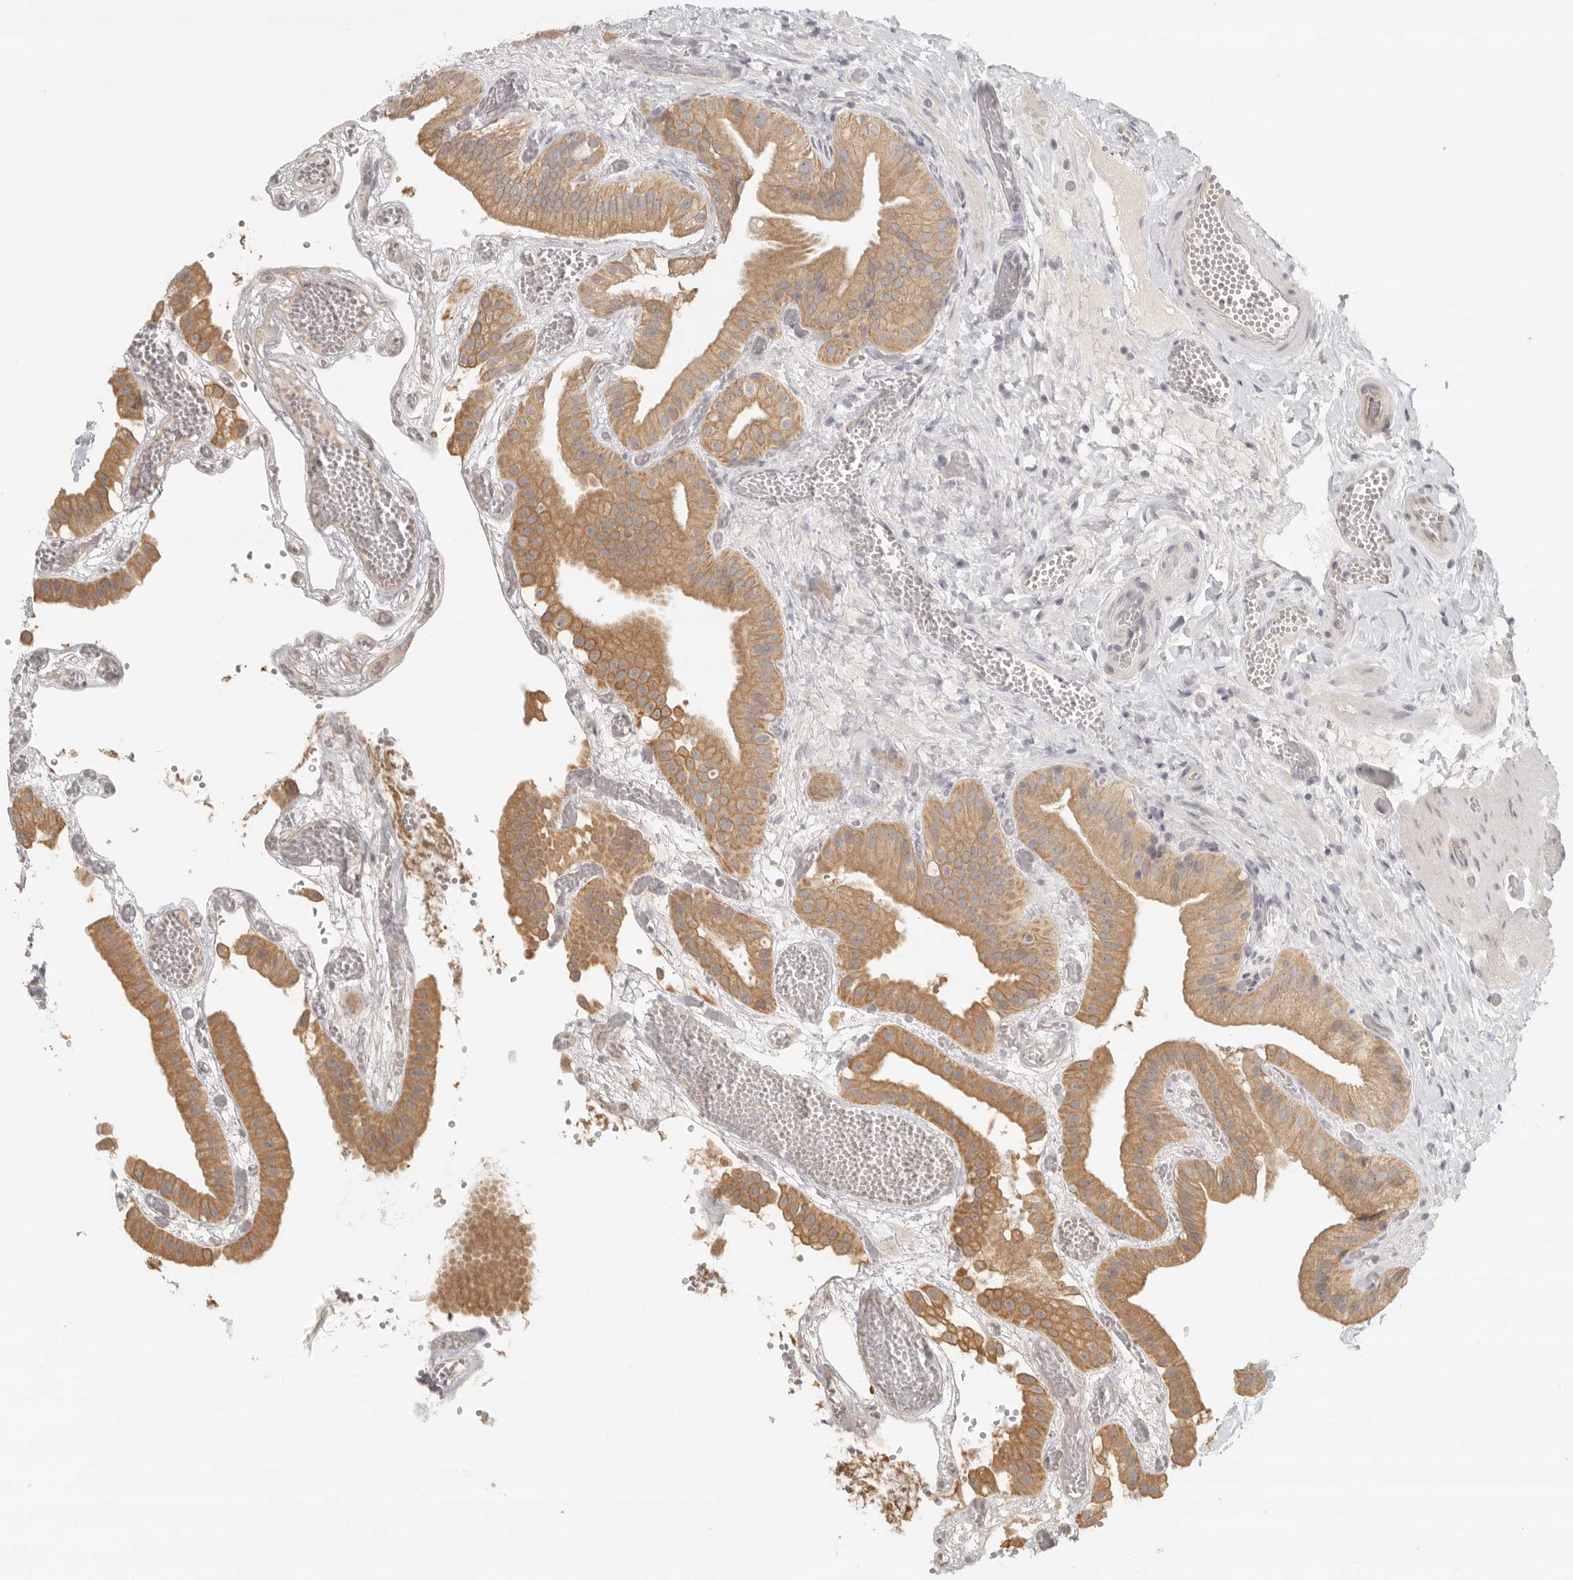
{"staining": {"intensity": "moderate", "quantity": ">75%", "location": "cytoplasmic/membranous"}, "tissue": "gallbladder", "cell_type": "Glandular cells", "image_type": "normal", "snomed": [{"axis": "morphology", "description": "Normal tissue, NOS"}, {"axis": "topography", "description": "Gallbladder"}], "caption": "Moderate cytoplasmic/membranous protein expression is present in approximately >75% of glandular cells in gallbladder.", "gene": "AHDC1", "patient": {"sex": "female", "age": 64}}